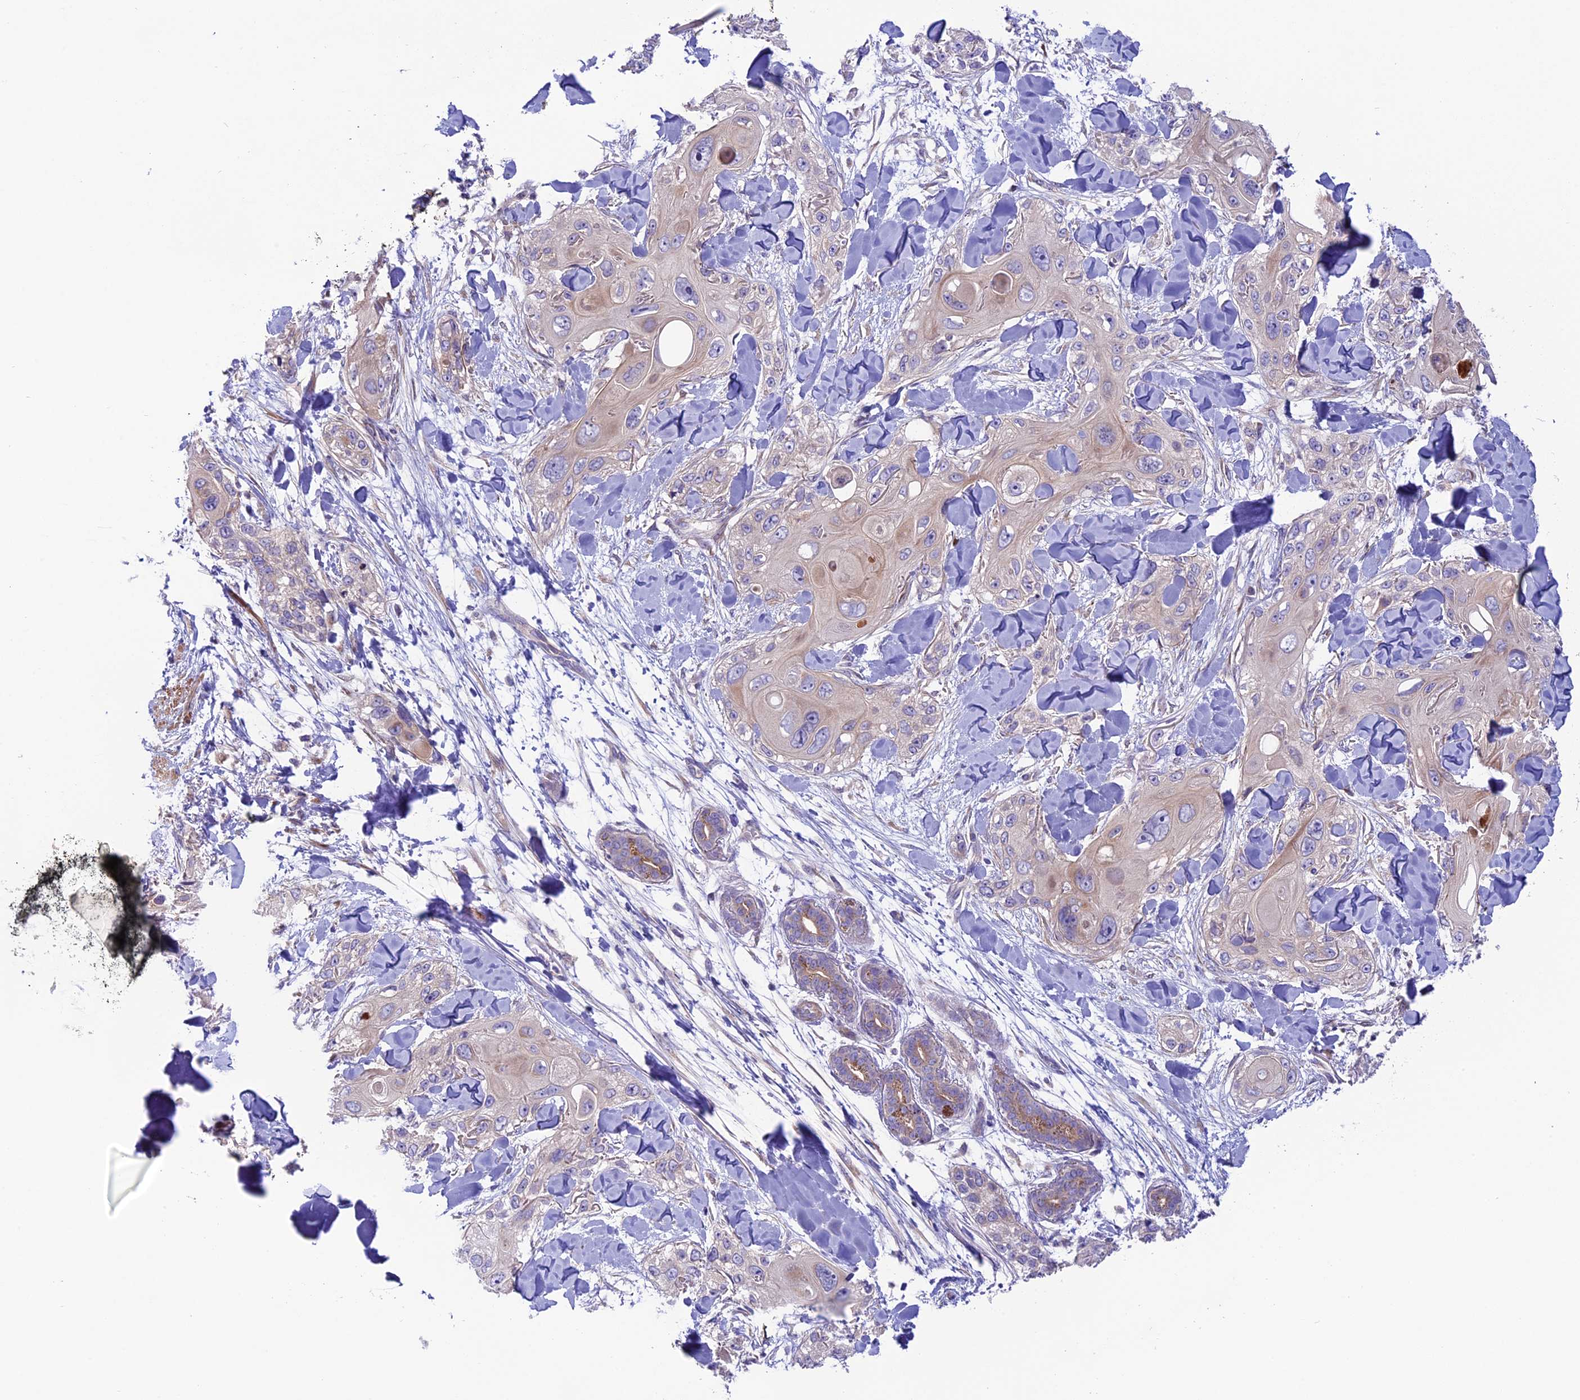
{"staining": {"intensity": "weak", "quantity": "<25%", "location": "cytoplasmic/membranous"}, "tissue": "skin cancer", "cell_type": "Tumor cells", "image_type": "cancer", "snomed": [{"axis": "morphology", "description": "Normal tissue, NOS"}, {"axis": "morphology", "description": "Squamous cell carcinoma, NOS"}, {"axis": "topography", "description": "Skin"}], "caption": "A high-resolution image shows IHC staining of squamous cell carcinoma (skin), which demonstrates no significant staining in tumor cells.", "gene": "COG8", "patient": {"sex": "male", "age": 72}}